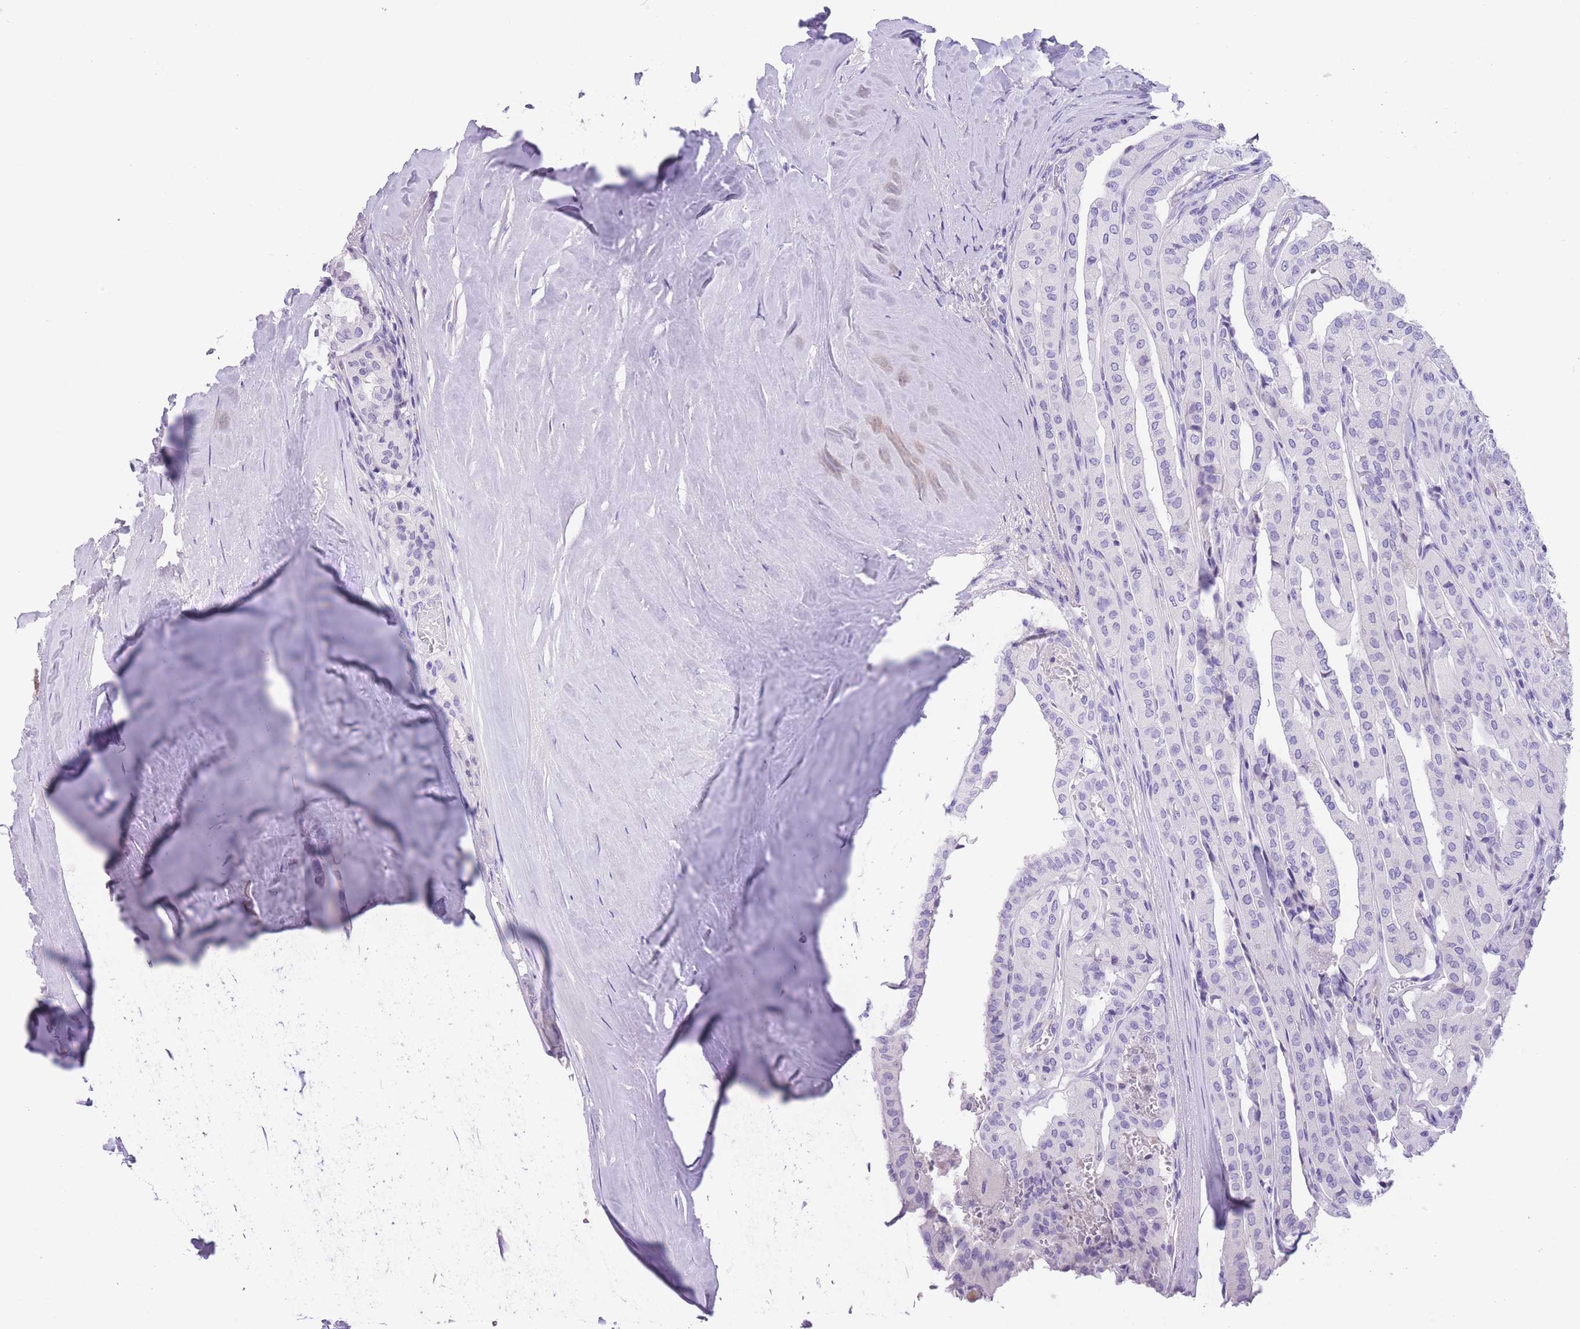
{"staining": {"intensity": "negative", "quantity": "none", "location": "none"}, "tissue": "thyroid cancer", "cell_type": "Tumor cells", "image_type": "cancer", "snomed": [{"axis": "morphology", "description": "Papillary adenocarcinoma, NOS"}, {"axis": "topography", "description": "Thyroid gland"}], "caption": "A photomicrograph of thyroid cancer (papillary adenocarcinoma) stained for a protein reveals no brown staining in tumor cells.", "gene": "RAI2", "patient": {"sex": "female", "age": 59}}